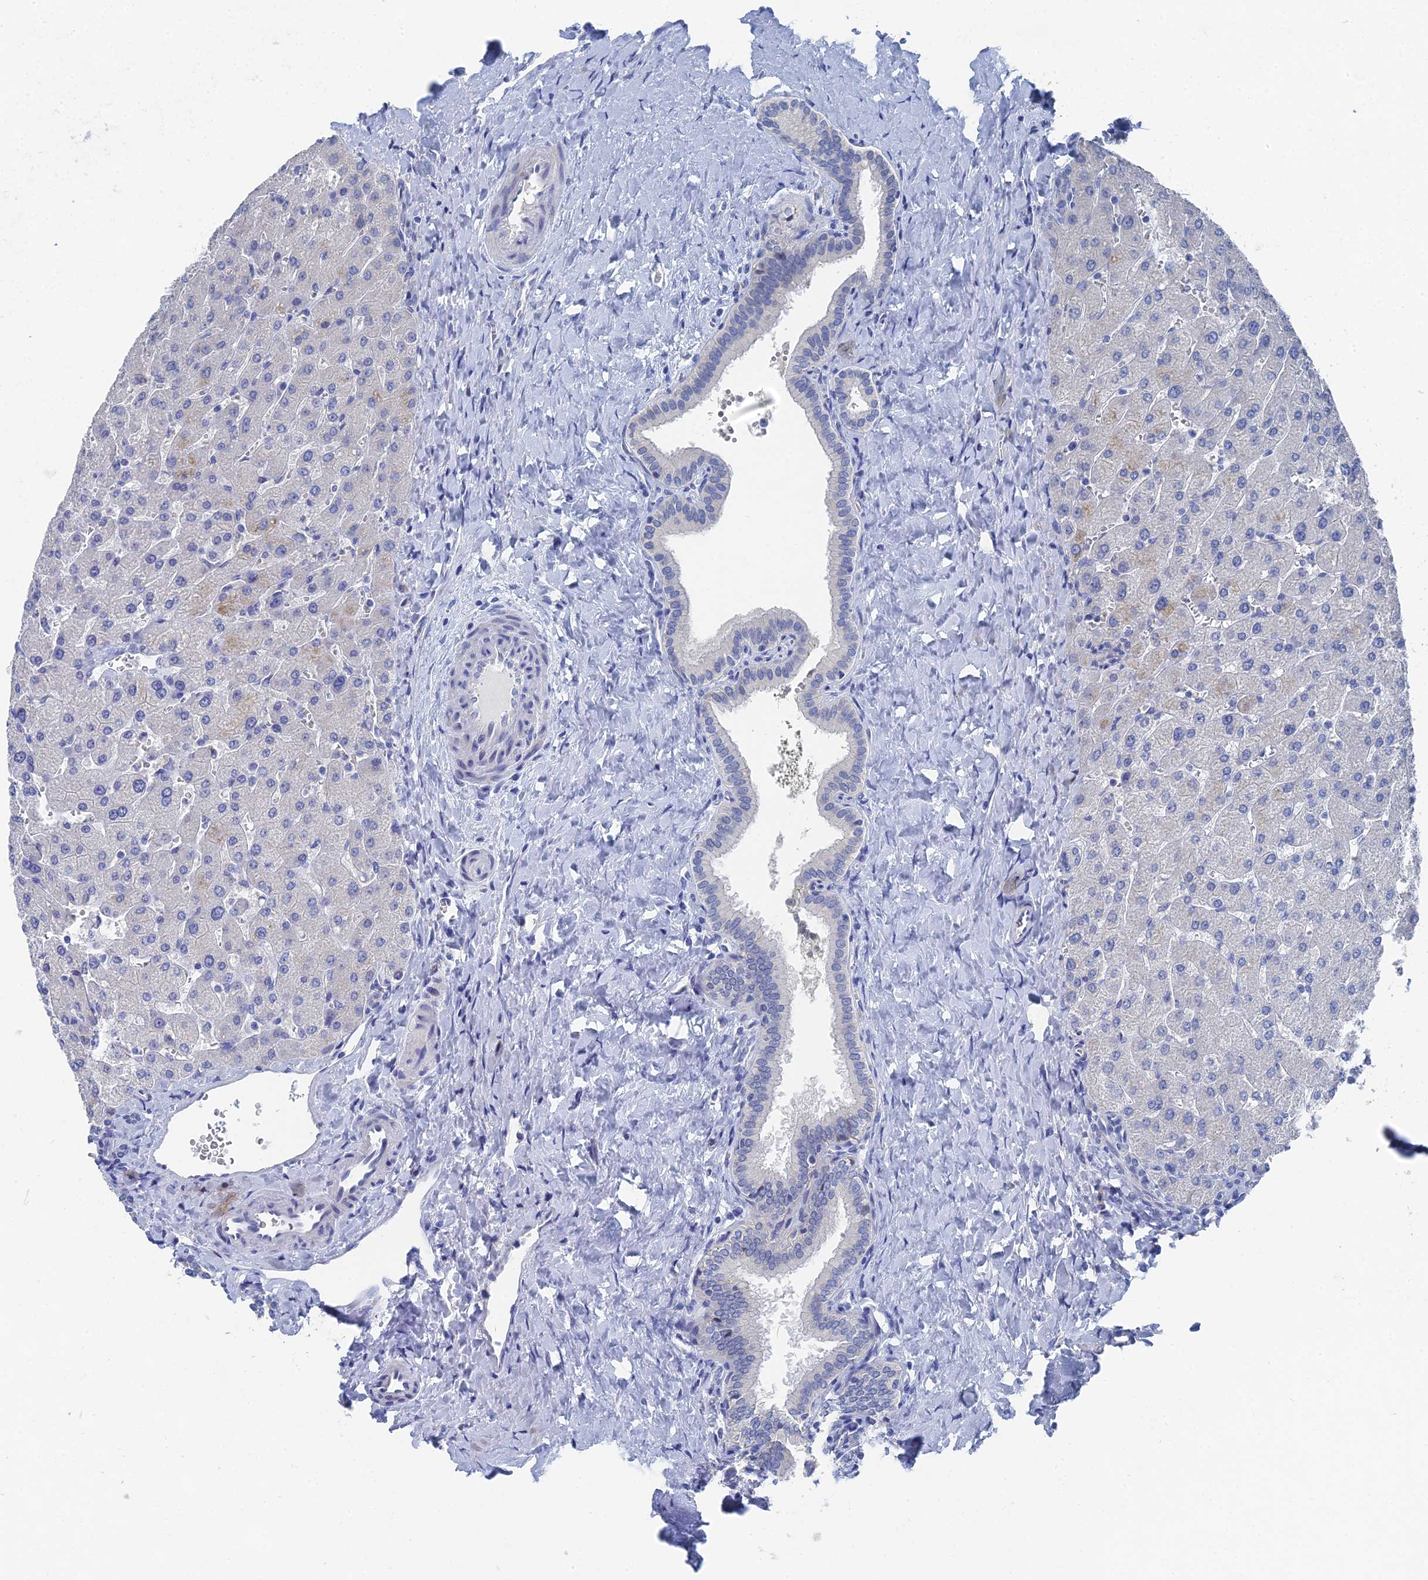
{"staining": {"intensity": "negative", "quantity": "none", "location": "none"}, "tissue": "liver", "cell_type": "Cholangiocytes", "image_type": "normal", "snomed": [{"axis": "morphology", "description": "Normal tissue, NOS"}, {"axis": "topography", "description": "Liver"}], "caption": "This photomicrograph is of normal liver stained with IHC to label a protein in brown with the nuclei are counter-stained blue. There is no staining in cholangiocytes. Nuclei are stained in blue.", "gene": "GFAP", "patient": {"sex": "male", "age": 55}}